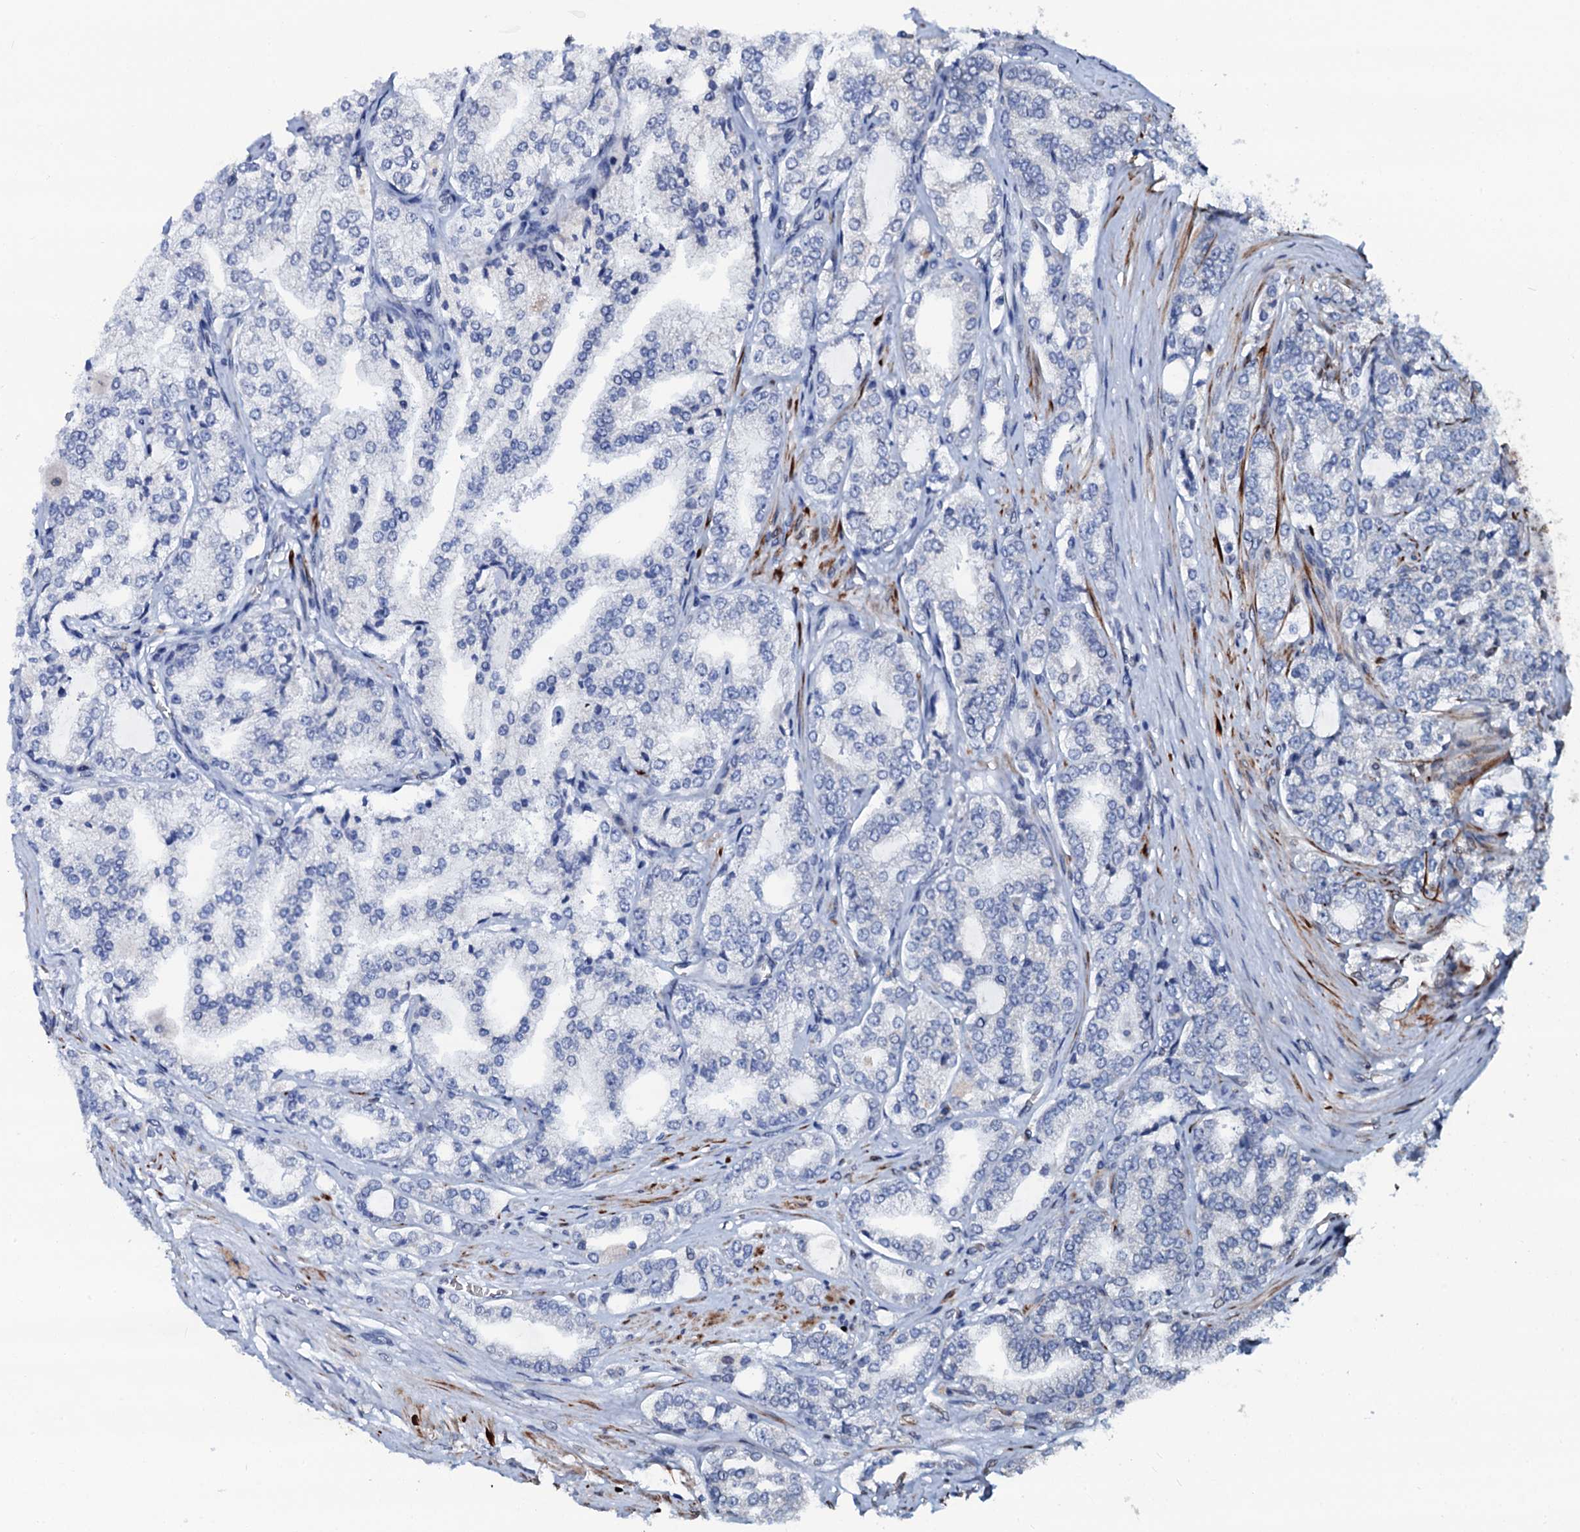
{"staining": {"intensity": "negative", "quantity": "none", "location": "none"}, "tissue": "prostate cancer", "cell_type": "Tumor cells", "image_type": "cancer", "snomed": [{"axis": "morphology", "description": "Adenocarcinoma, High grade"}, {"axis": "topography", "description": "Prostate"}], "caption": "DAB immunohistochemical staining of prostate cancer (high-grade adenocarcinoma) exhibits no significant staining in tumor cells.", "gene": "NRP2", "patient": {"sex": "male", "age": 64}}